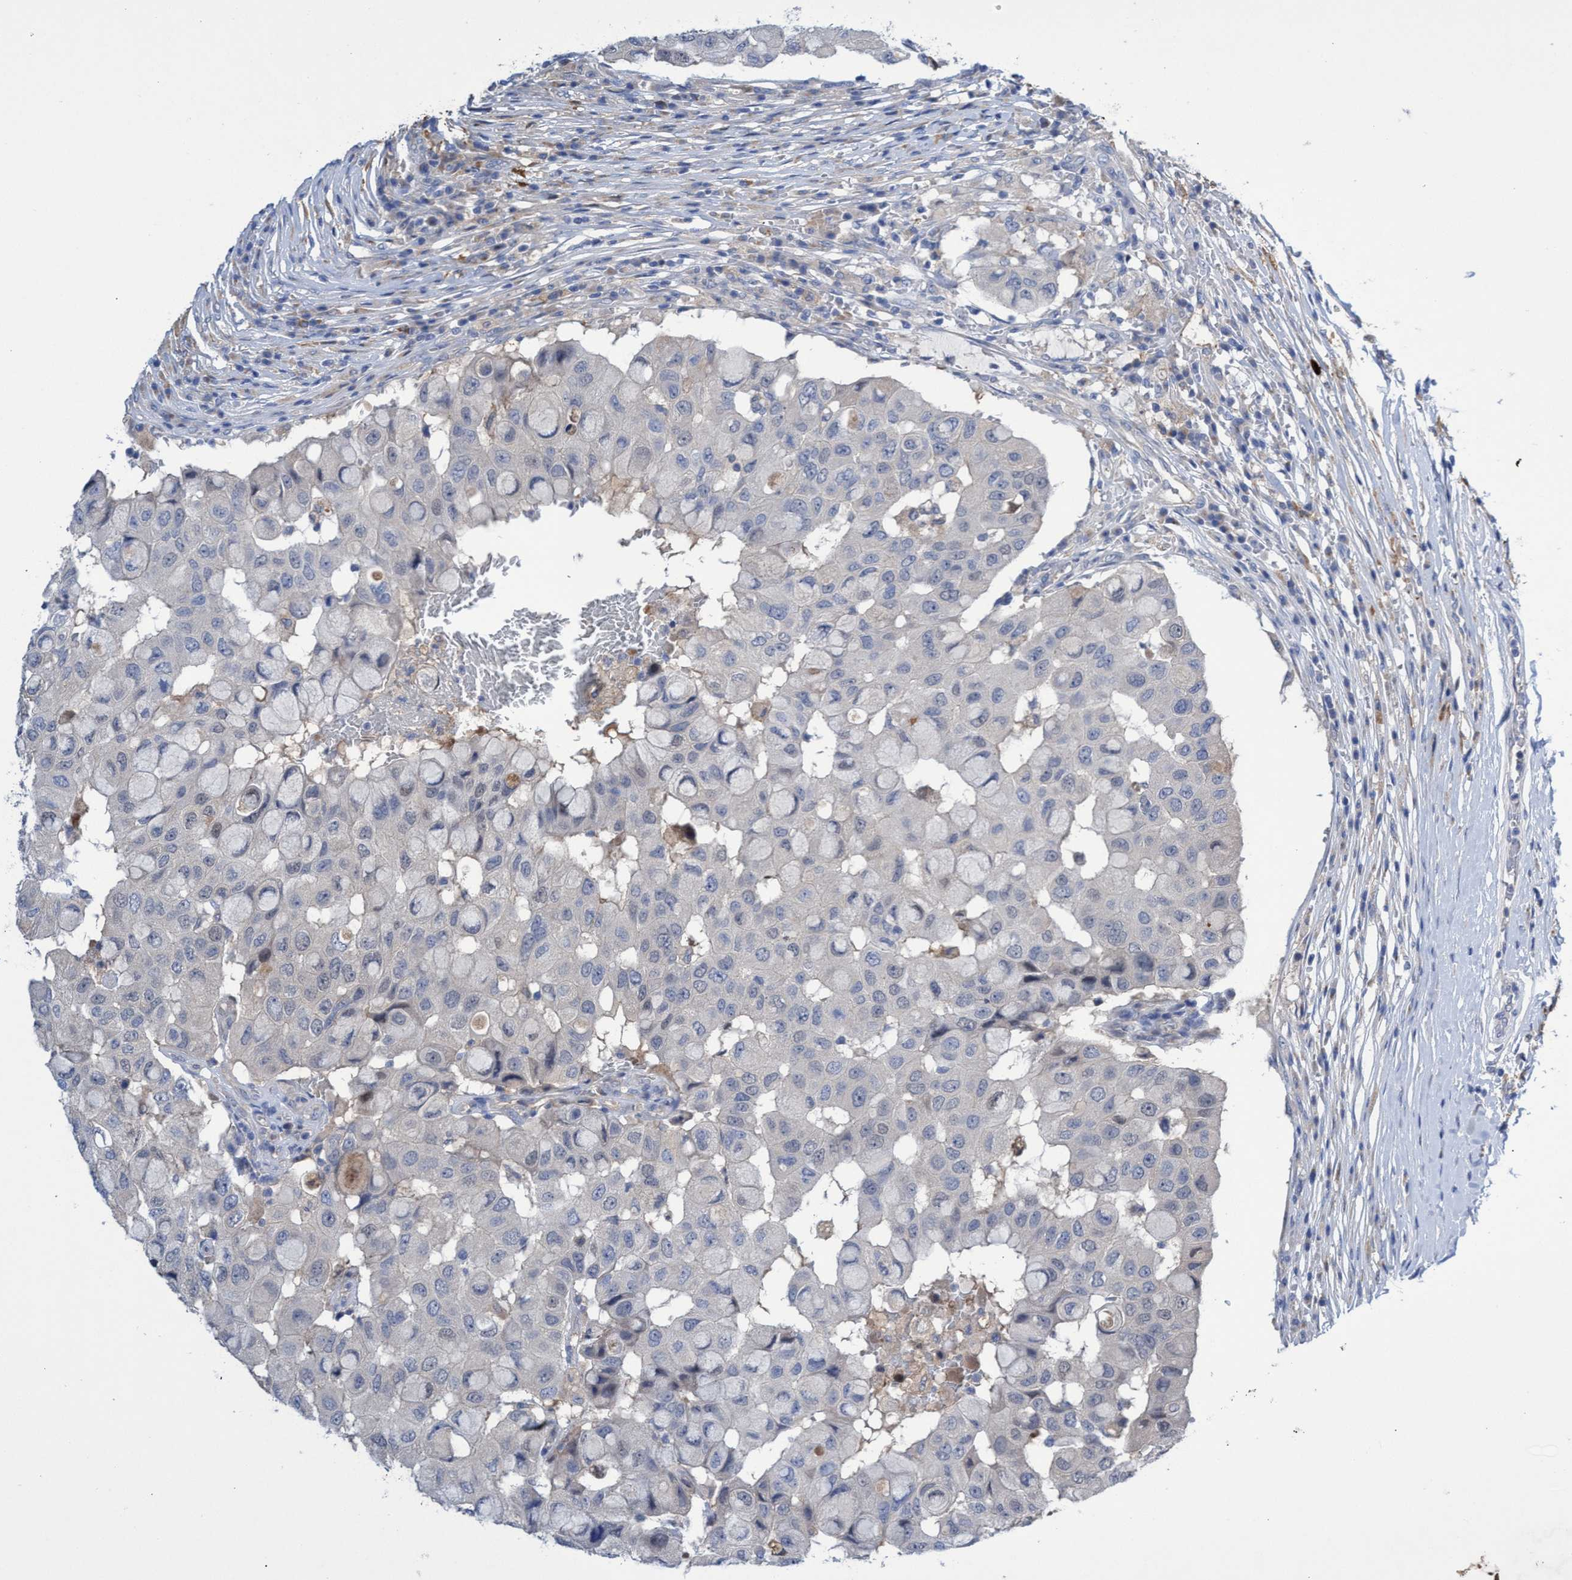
{"staining": {"intensity": "negative", "quantity": "none", "location": "none"}, "tissue": "breast cancer", "cell_type": "Tumor cells", "image_type": "cancer", "snomed": [{"axis": "morphology", "description": "Duct carcinoma"}, {"axis": "topography", "description": "Breast"}], "caption": "This is an immunohistochemistry image of human breast cancer (invasive ductal carcinoma). There is no positivity in tumor cells.", "gene": "SVEP1", "patient": {"sex": "female", "age": 27}}